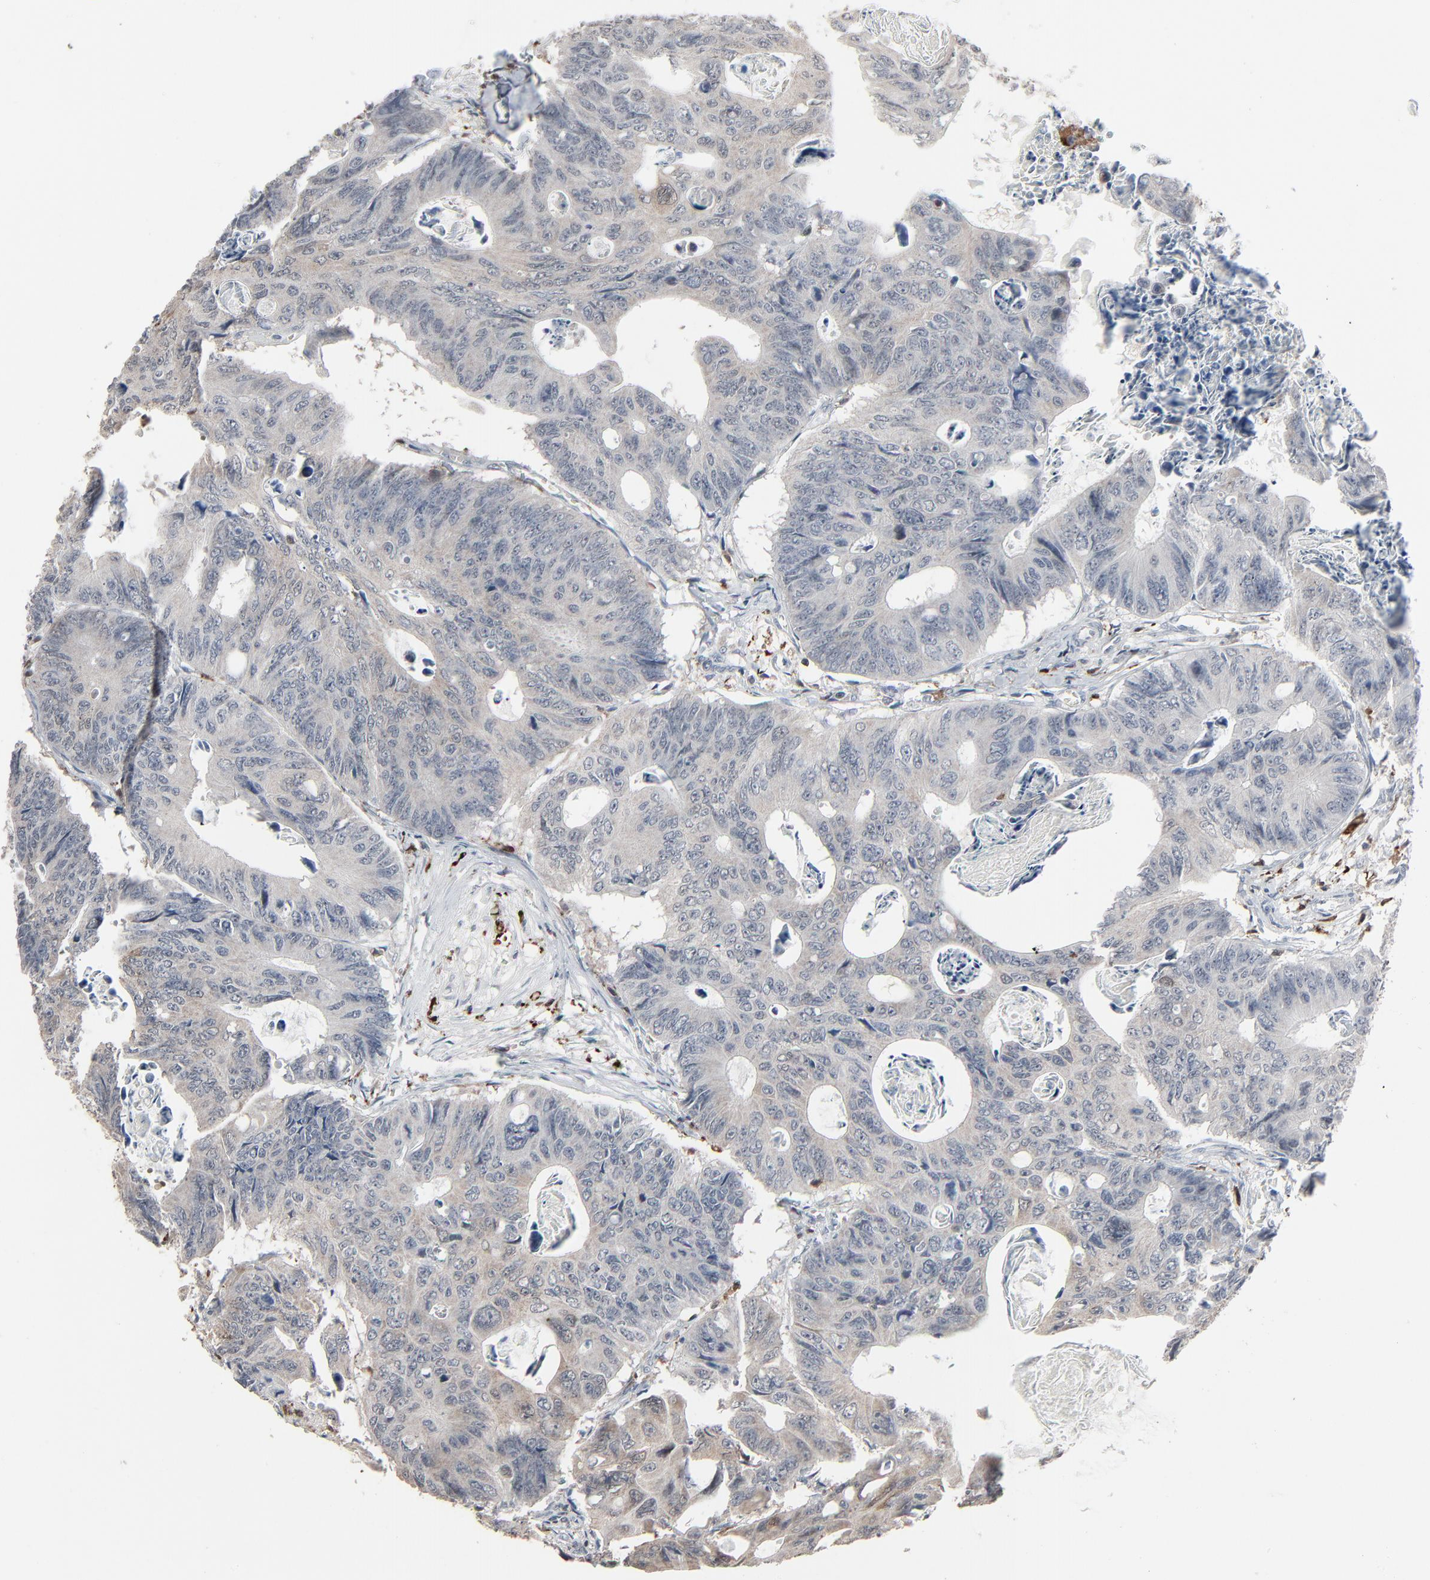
{"staining": {"intensity": "weak", "quantity": ">75%", "location": "cytoplasmic/membranous"}, "tissue": "colorectal cancer", "cell_type": "Tumor cells", "image_type": "cancer", "snomed": [{"axis": "morphology", "description": "Adenocarcinoma, NOS"}, {"axis": "topography", "description": "Colon"}], "caption": "An IHC photomicrograph of tumor tissue is shown. Protein staining in brown shows weak cytoplasmic/membranous positivity in colorectal cancer (adenocarcinoma) within tumor cells.", "gene": "DOCK8", "patient": {"sex": "female", "age": 55}}